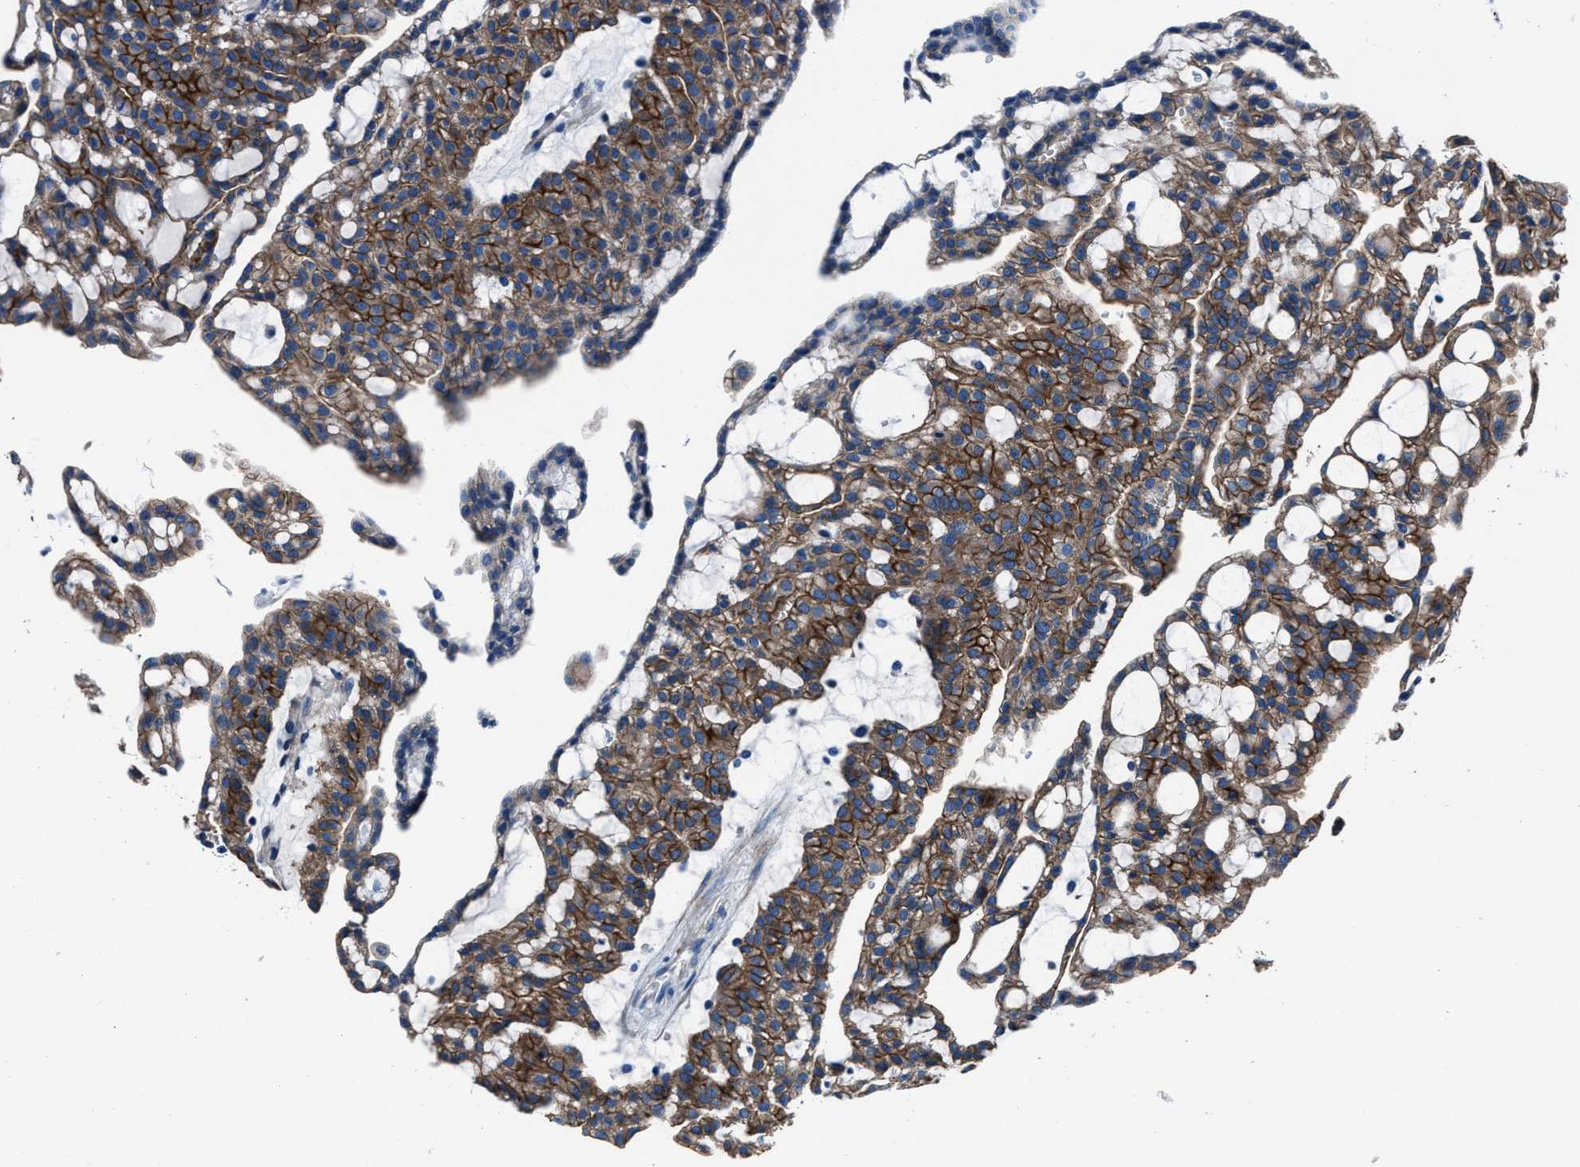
{"staining": {"intensity": "moderate", "quantity": ">75%", "location": "cytoplasmic/membranous"}, "tissue": "renal cancer", "cell_type": "Tumor cells", "image_type": "cancer", "snomed": [{"axis": "morphology", "description": "Adenocarcinoma, NOS"}, {"axis": "topography", "description": "Kidney"}], "caption": "Renal cancer stained with DAB (3,3'-diaminobenzidine) immunohistochemistry displays medium levels of moderate cytoplasmic/membranous expression in approximately >75% of tumor cells.", "gene": "LMO7", "patient": {"sex": "male", "age": 63}}